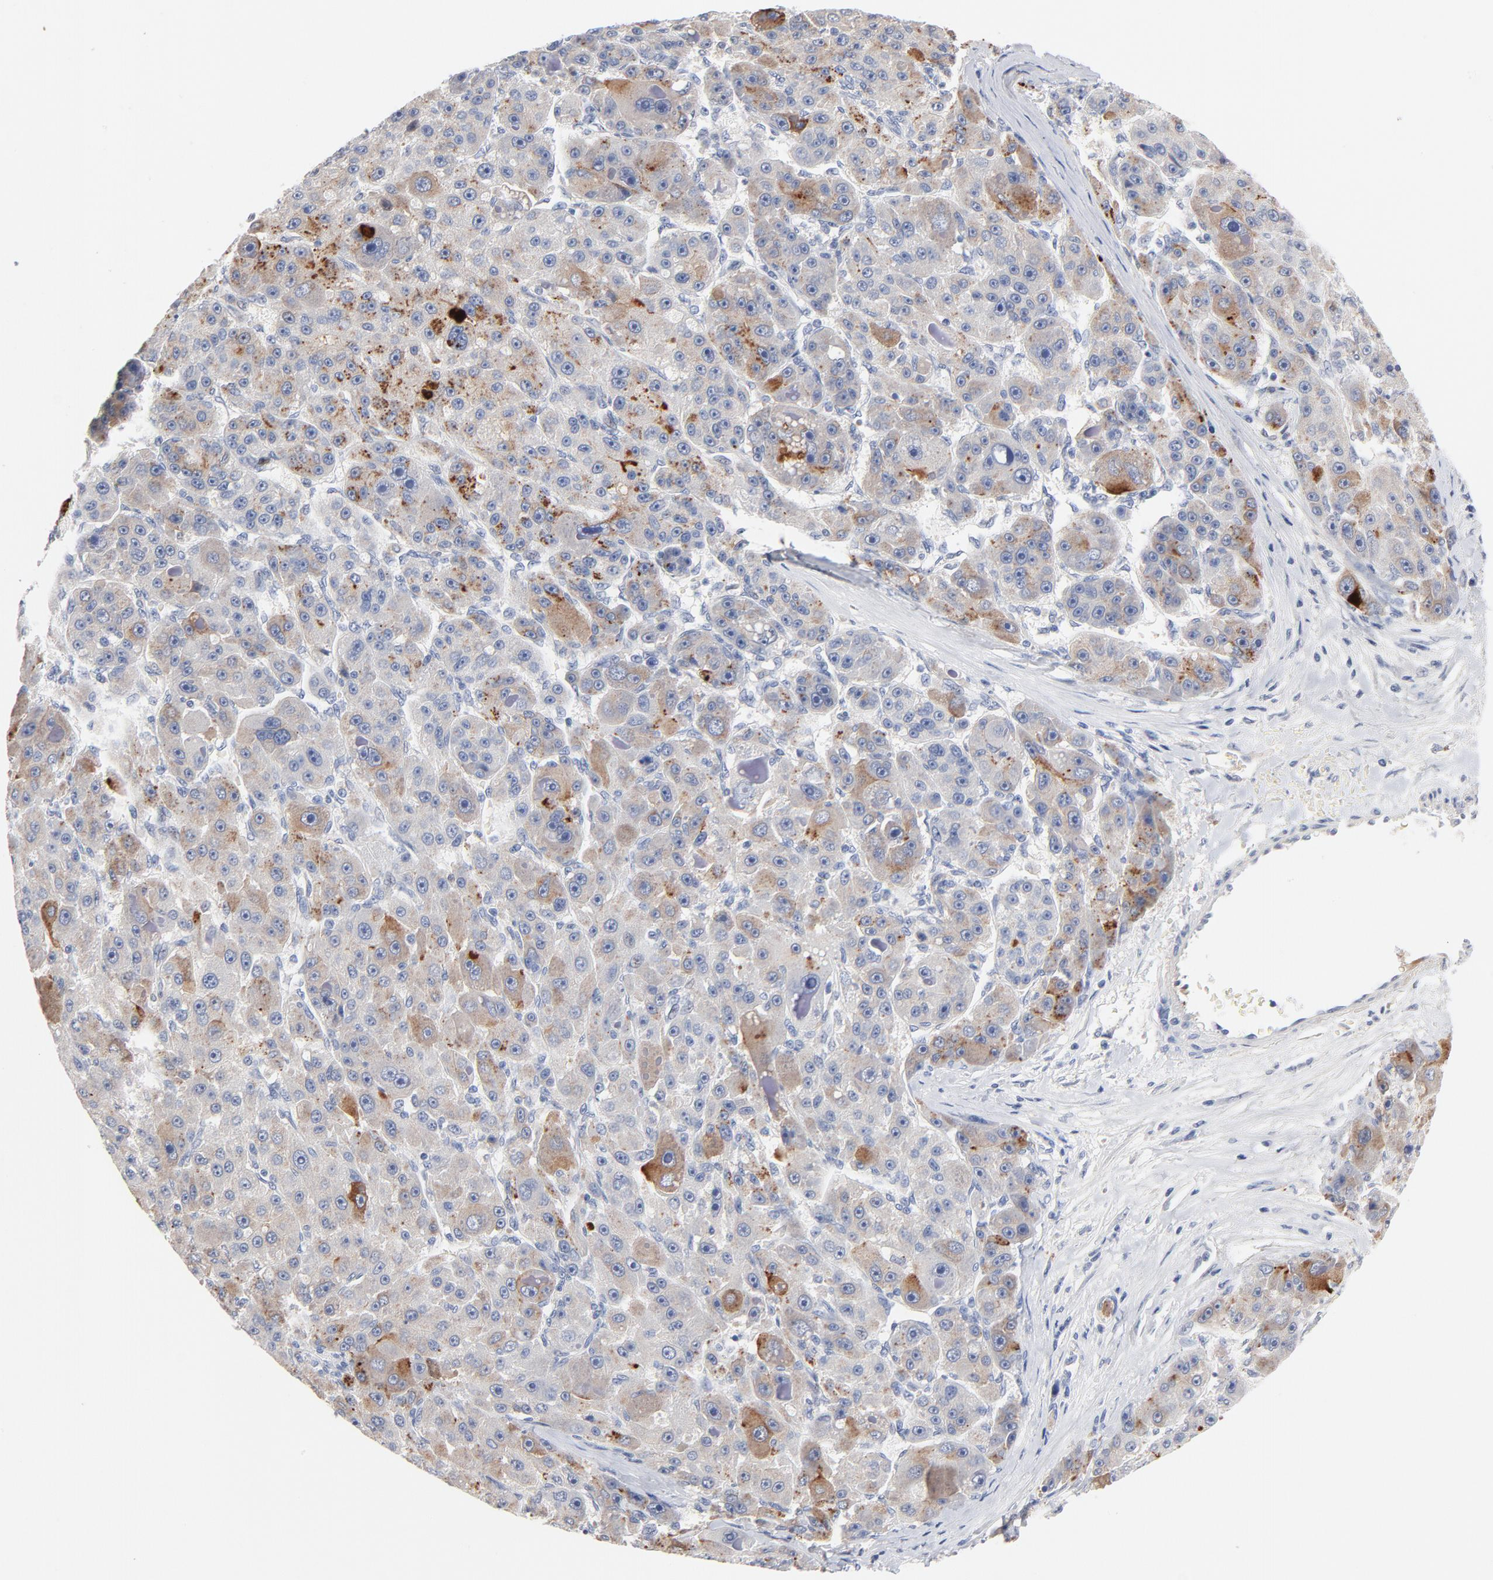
{"staining": {"intensity": "moderate", "quantity": "<25%", "location": "cytoplasmic/membranous"}, "tissue": "liver cancer", "cell_type": "Tumor cells", "image_type": "cancer", "snomed": [{"axis": "morphology", "description": "Carcinoma, Hepatocellular, NOS"}, {"axis": "topography", "description": "Liver"}], "caption": "Protein expression by IHC reveals moderate cytoplasmic/membranous expression in approximately <25% of tumor cells in liver hepatocellular carcinoma.", "gene": "SERPINA4", "patient": {"sex": "male", "age": 76}}